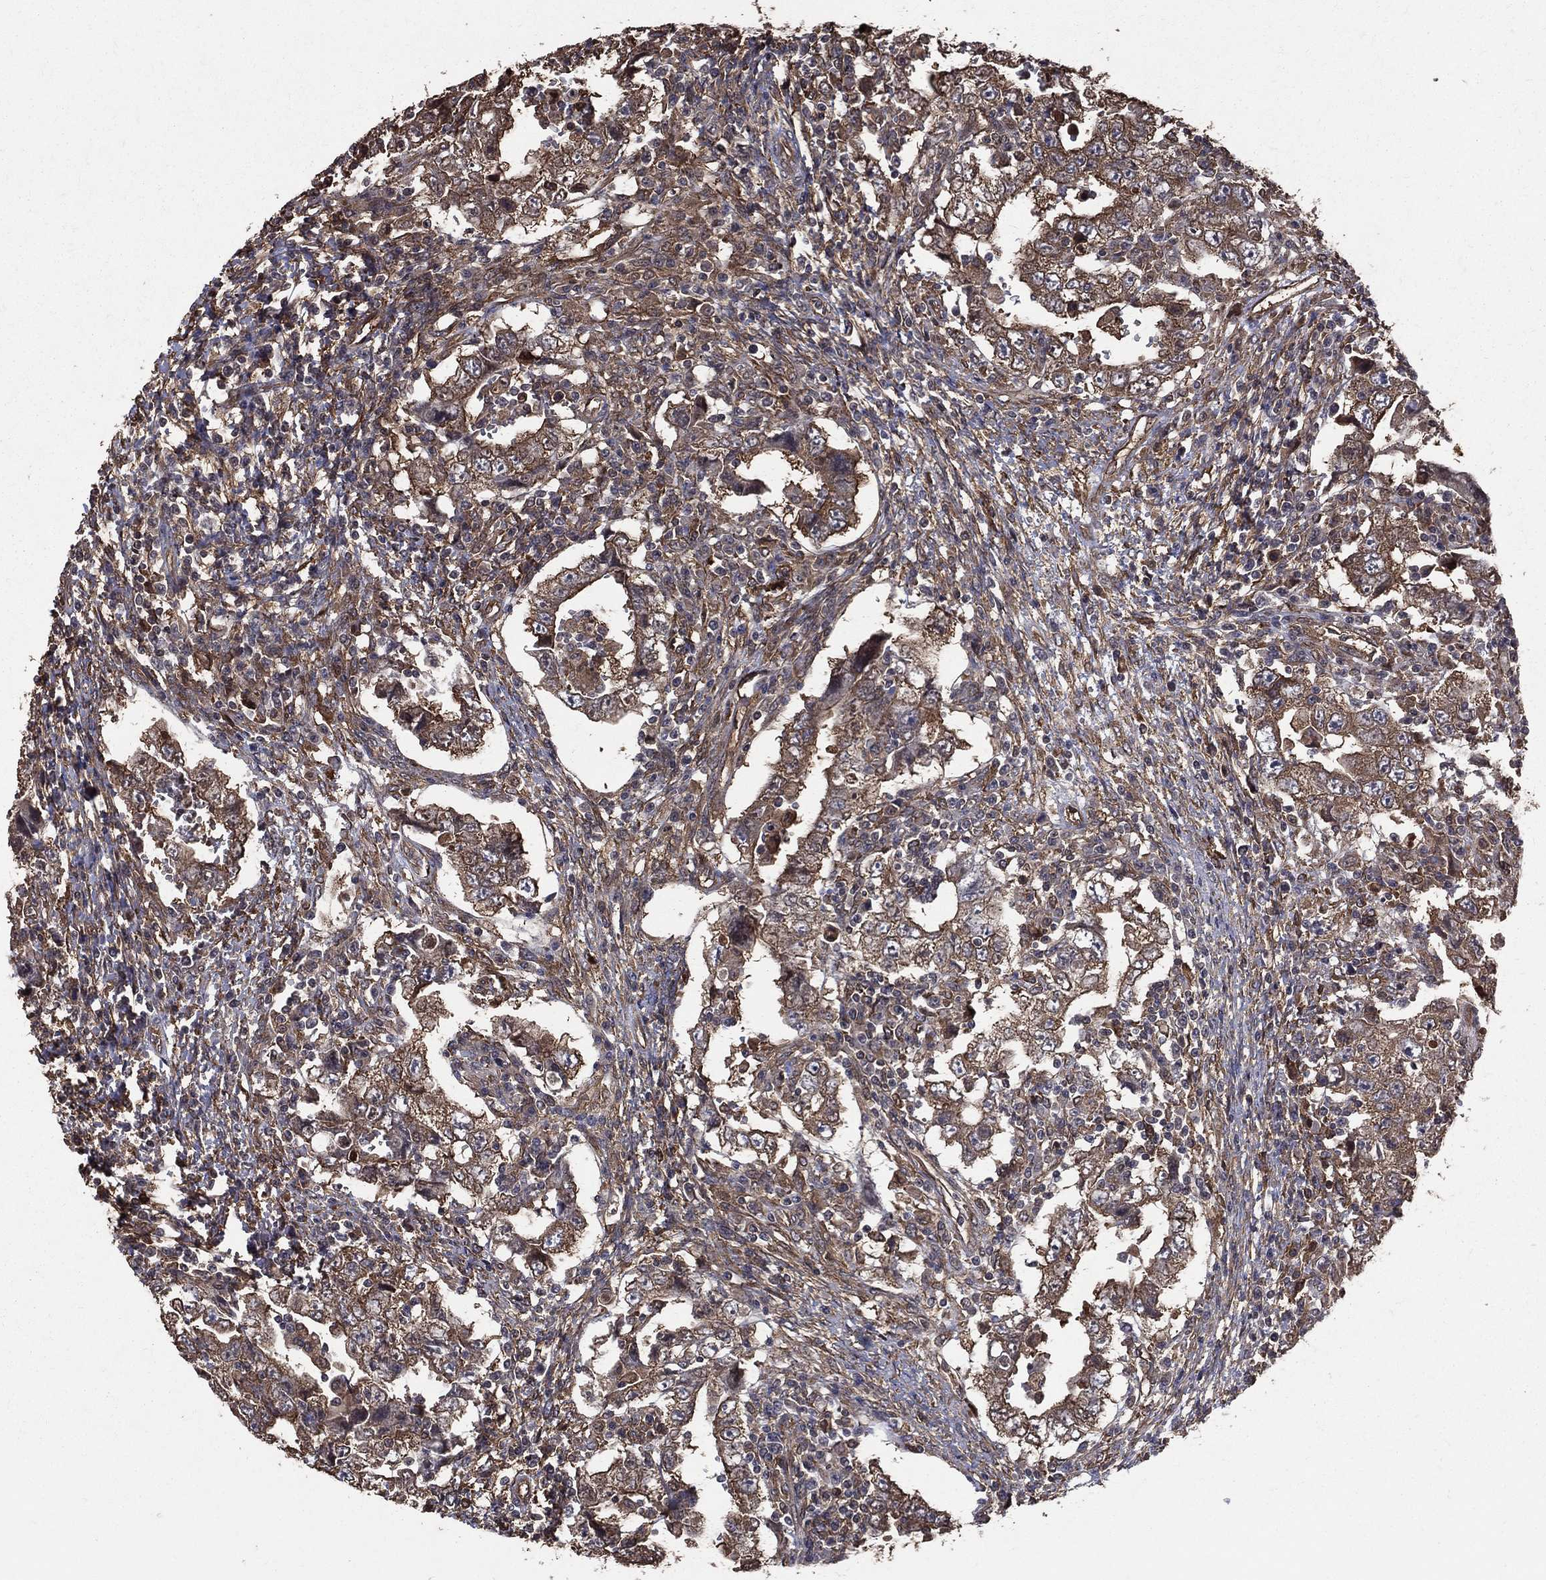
{"staining": {"intensity": "weak", "quantity": "25%-75%", "location": "cytoplasmic/membranous"}, "tissue": "testis cancer", "cell_type": "Tumor cells", "image_type": "cancer", "snomed": [{"axis": "morphology", "description": "Carcinoma, Embryonal, NOS"}, {"axis": "topography", "description": "Testis"}], "caption": "IHC histopathology image of neoplastic tissue: human testis embryonal carcinoma stained using immunohistochemistry reveals low levels of weak protein expression localized specifically in the cytoplasmic/membranous of tumor cells, appearing as a cytoplasmic/membranous brown color.", "gene": "DPYSL2", "patient": {"sex": "male", "age": 26}}